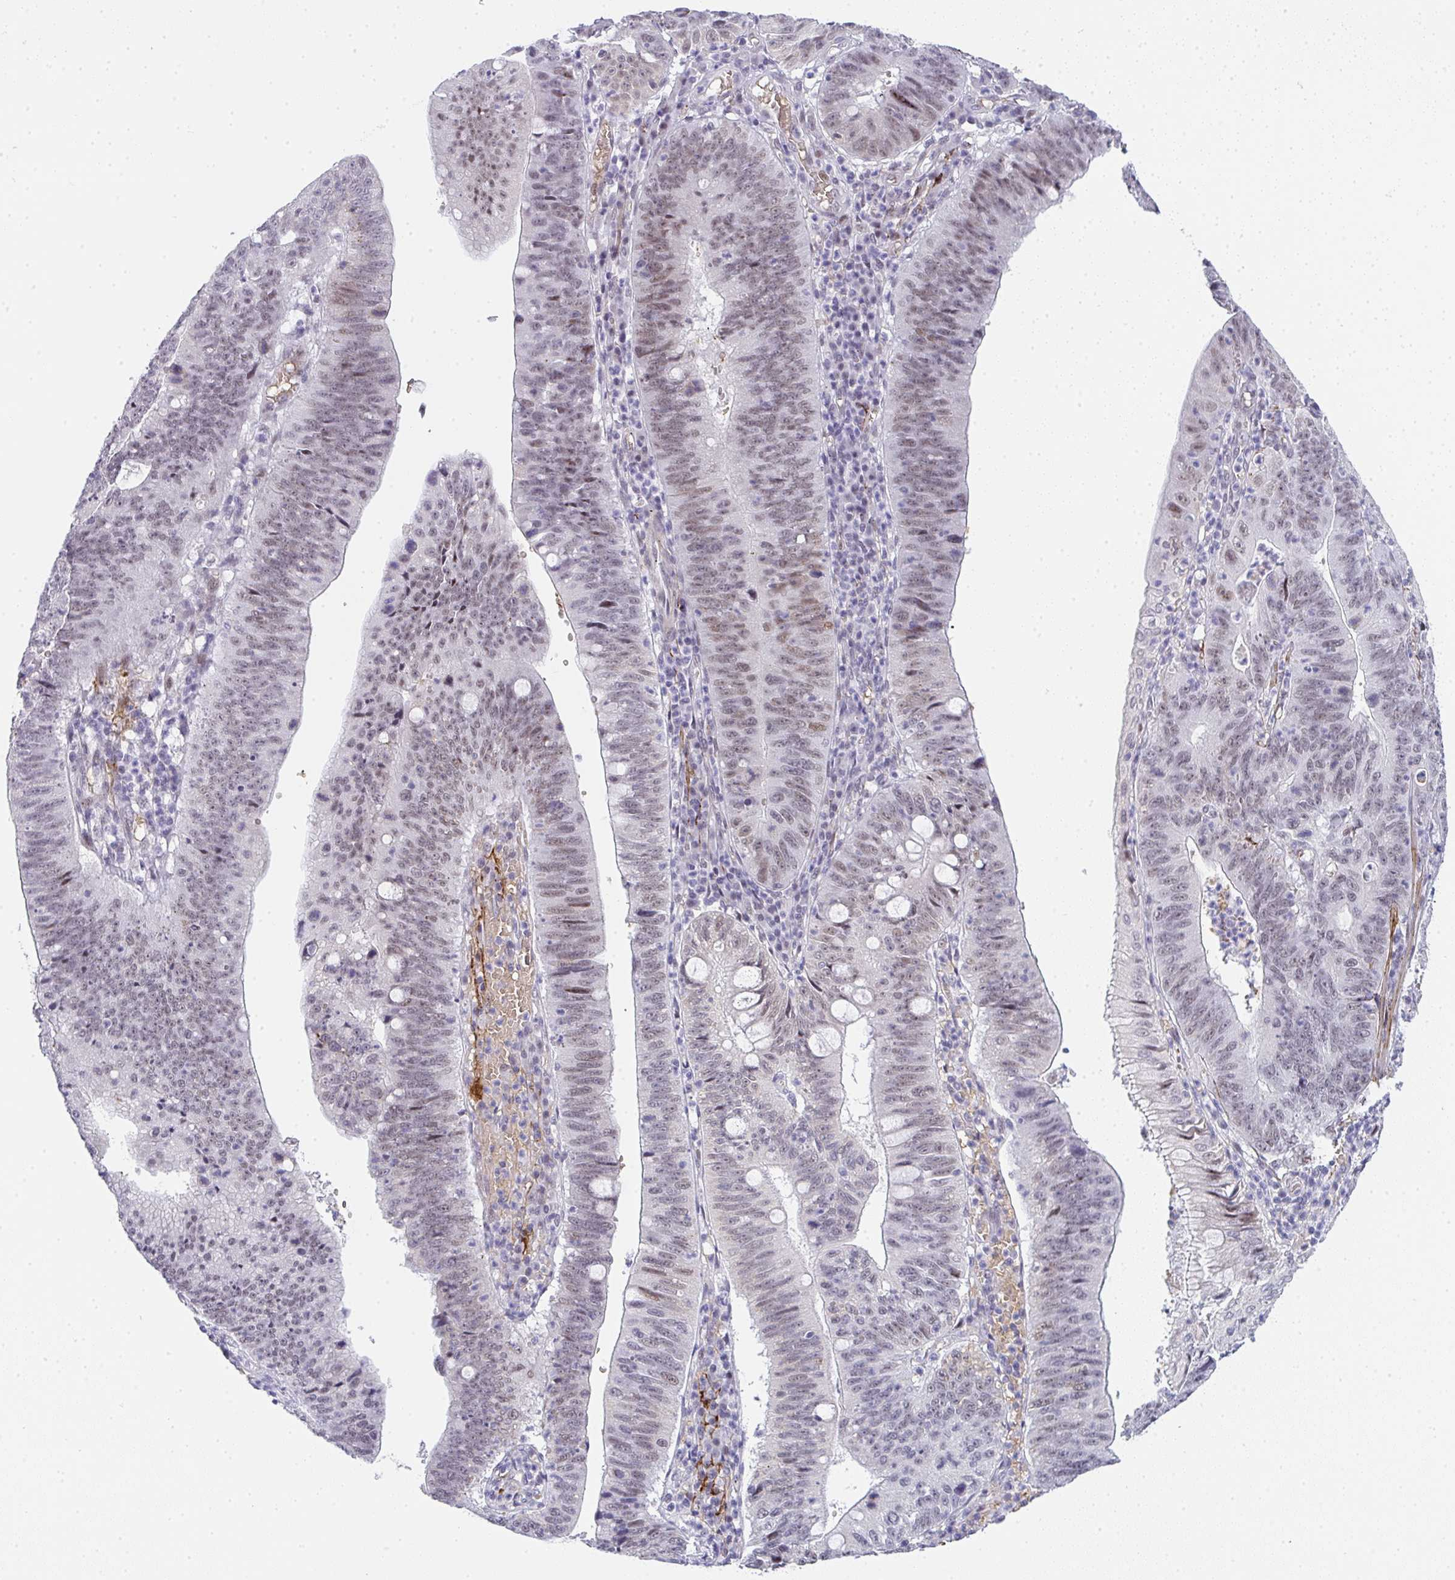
{"staining": {"intensity": "weak", "quantity": "25%-75%", "location": "nuclear"}, "tissue": "stomach cancer", "cell_type": "Tumor cells", "image_type": "cancer", "snomed": [{"axis": "morphology", "description": "Adenocarcinoma, NOS"}, {"axis": "topography", "description": "Stomach"}], "caption": "This is an image of IHC staining of adenocarcinoma (stomach), which shows weak expression in the nuclear of tumor cells.", "gene": "TNMD", "patient": {"sex": "male", "age": 59}}